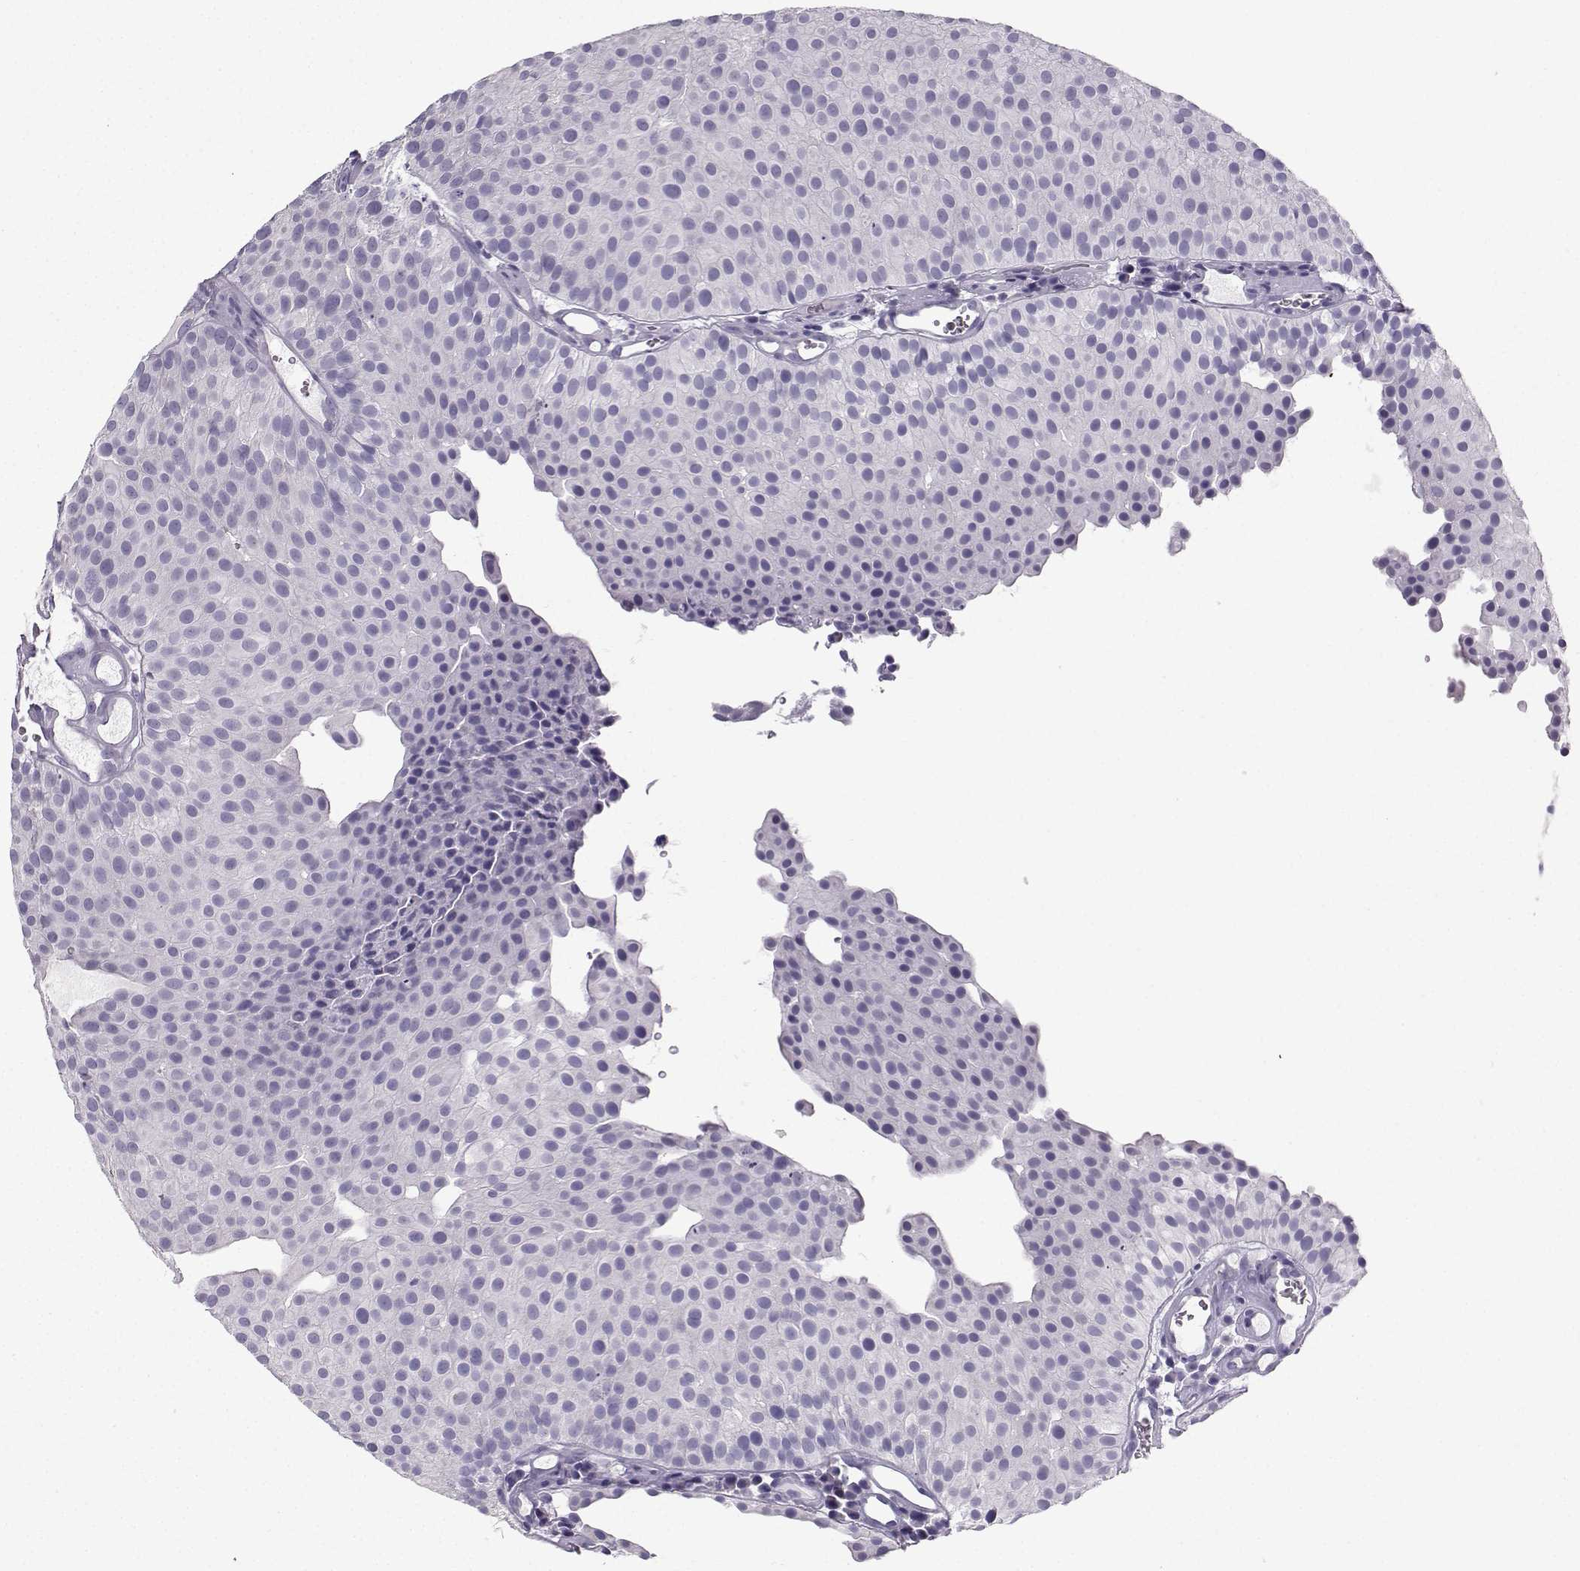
{"staining": {"intensity": "negative", "quantity": "none", "location": "none"}, "tissue": "urothelial cancer", "cell_type": "Tumor cells", "image_type": "cancer", "snomed": [{"axis": "morphology", "description": "Urothelial carcinoma, Low grade"}, {"axis": "topography", "description": "Urinary bladder"}], "caption": "Immunohistochemical staining of human urothelial cancer reveals no significant positivity in tumor cells.", "gene": "ZBTB8B", "patient": {"sex": "female", "age": 87}}